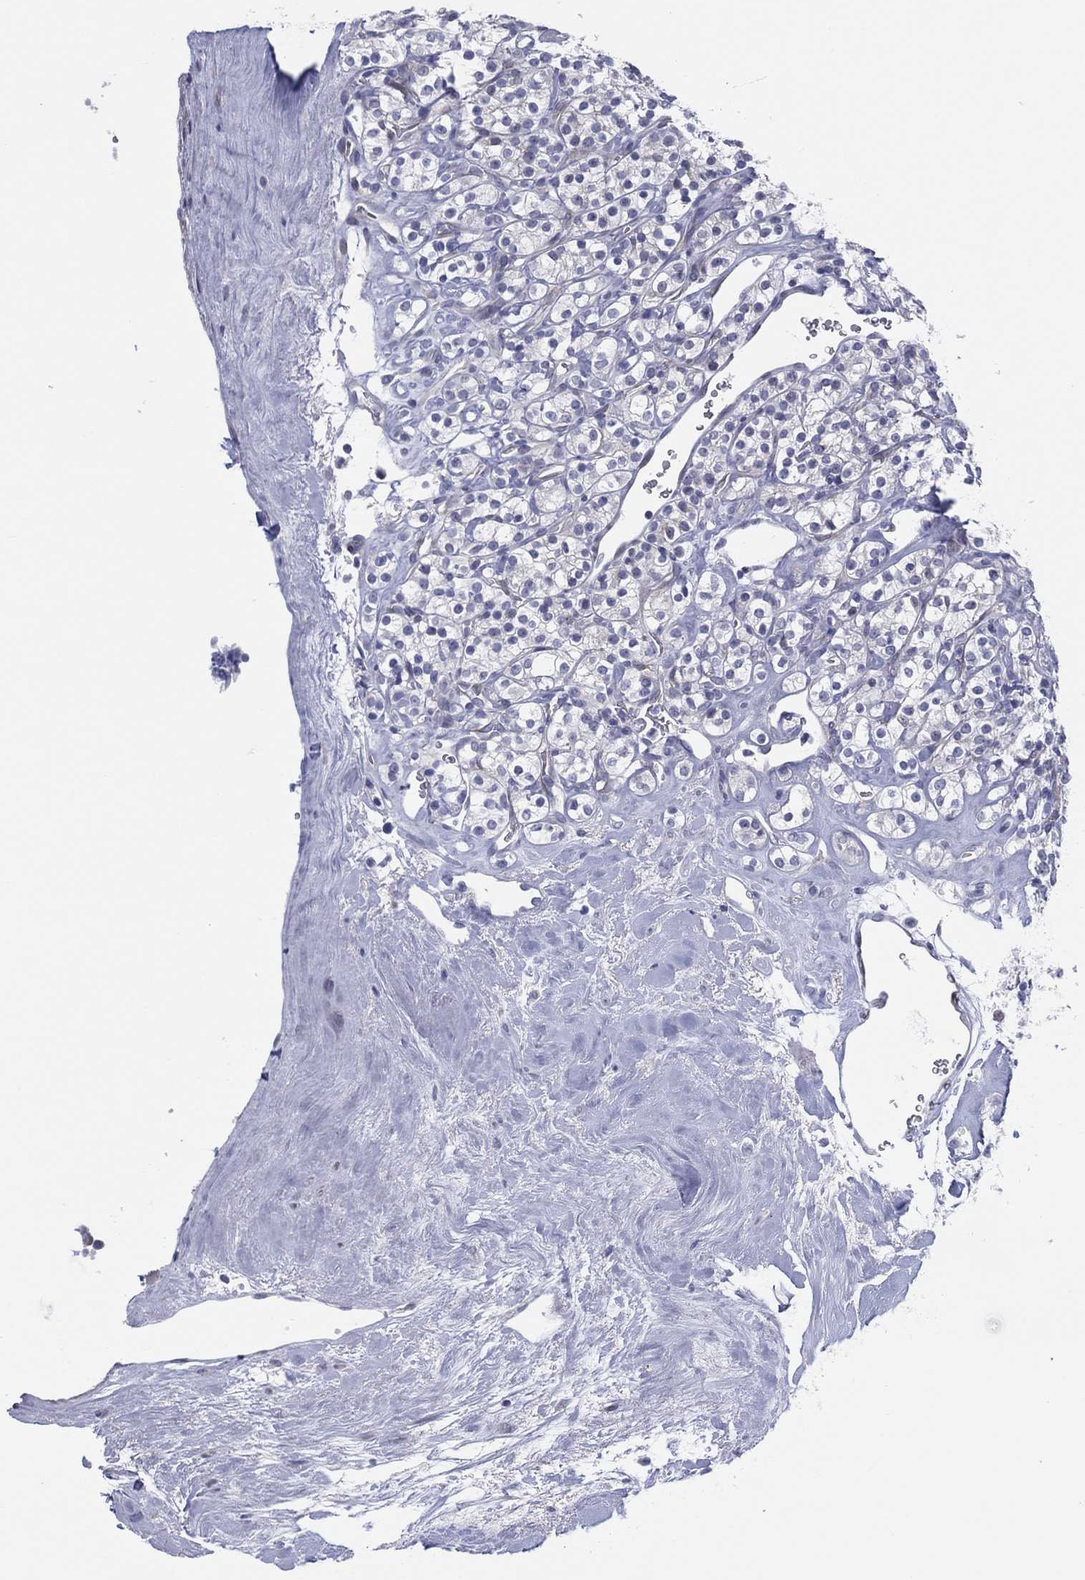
{"staining": {"intensity": "negative", "quantity": "none", "location": "none"}, "tissue": "renal cancer", "cell_type": "Tumor cells", "image_type": "cancer", "snomed": [{"axis": "morphology", "description": "Adenocarcinoma, NOS"}, {"axis": "topography", "description": "Kidney"}], "caption": "A histopathology image of renal cancer stained for a protein demonstrates no brown staining in tumor cells.", "gene": "HEATR4", "patient": {"sex": "male", "age": 77}}